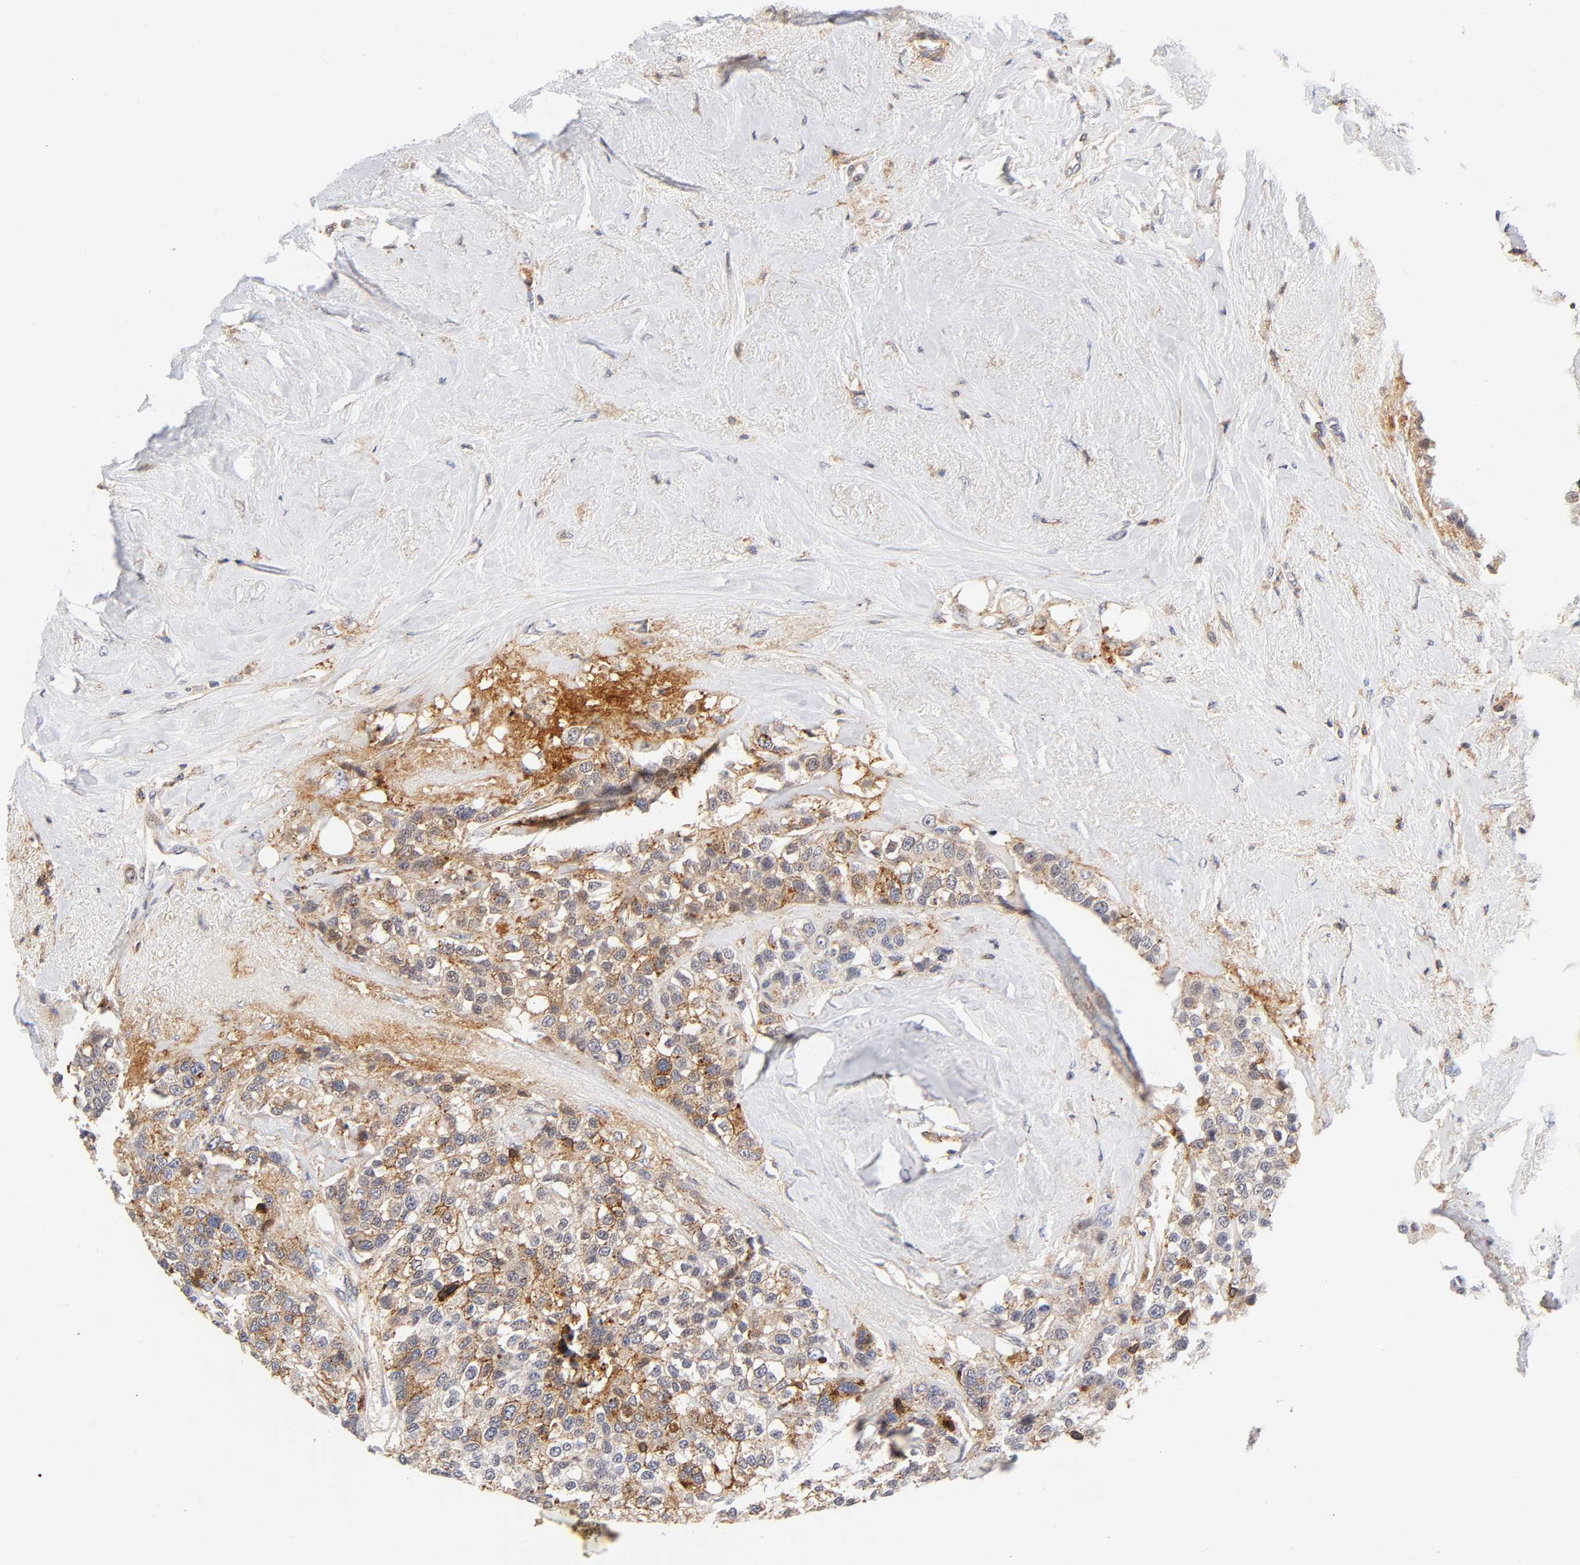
{"staining": {"intensity": "moderate", "quantity": ">75%", "location": "cytoplasmic/membranous"}, "tissue": "breast cancer", "cell_type": "Tumor cells", "image_type": "cancer", "snomed": [{"axis": "morphology", "description": "Duct carcinoma"}, {"axis": "topography", "description": "Breast"}], "caption": "A high-resolution image shows immunohistochemistry (IHC) staining of breast invasive ductal carcinoma, which displays moderate cytoplasmic/membranous staining in approximately >75% of tumor cells. Ihc stains the protein of interest in brown and the nuclei are stained blue.", "gene": "ANXA7", "patient": {"sex": "female", "age": 51}}